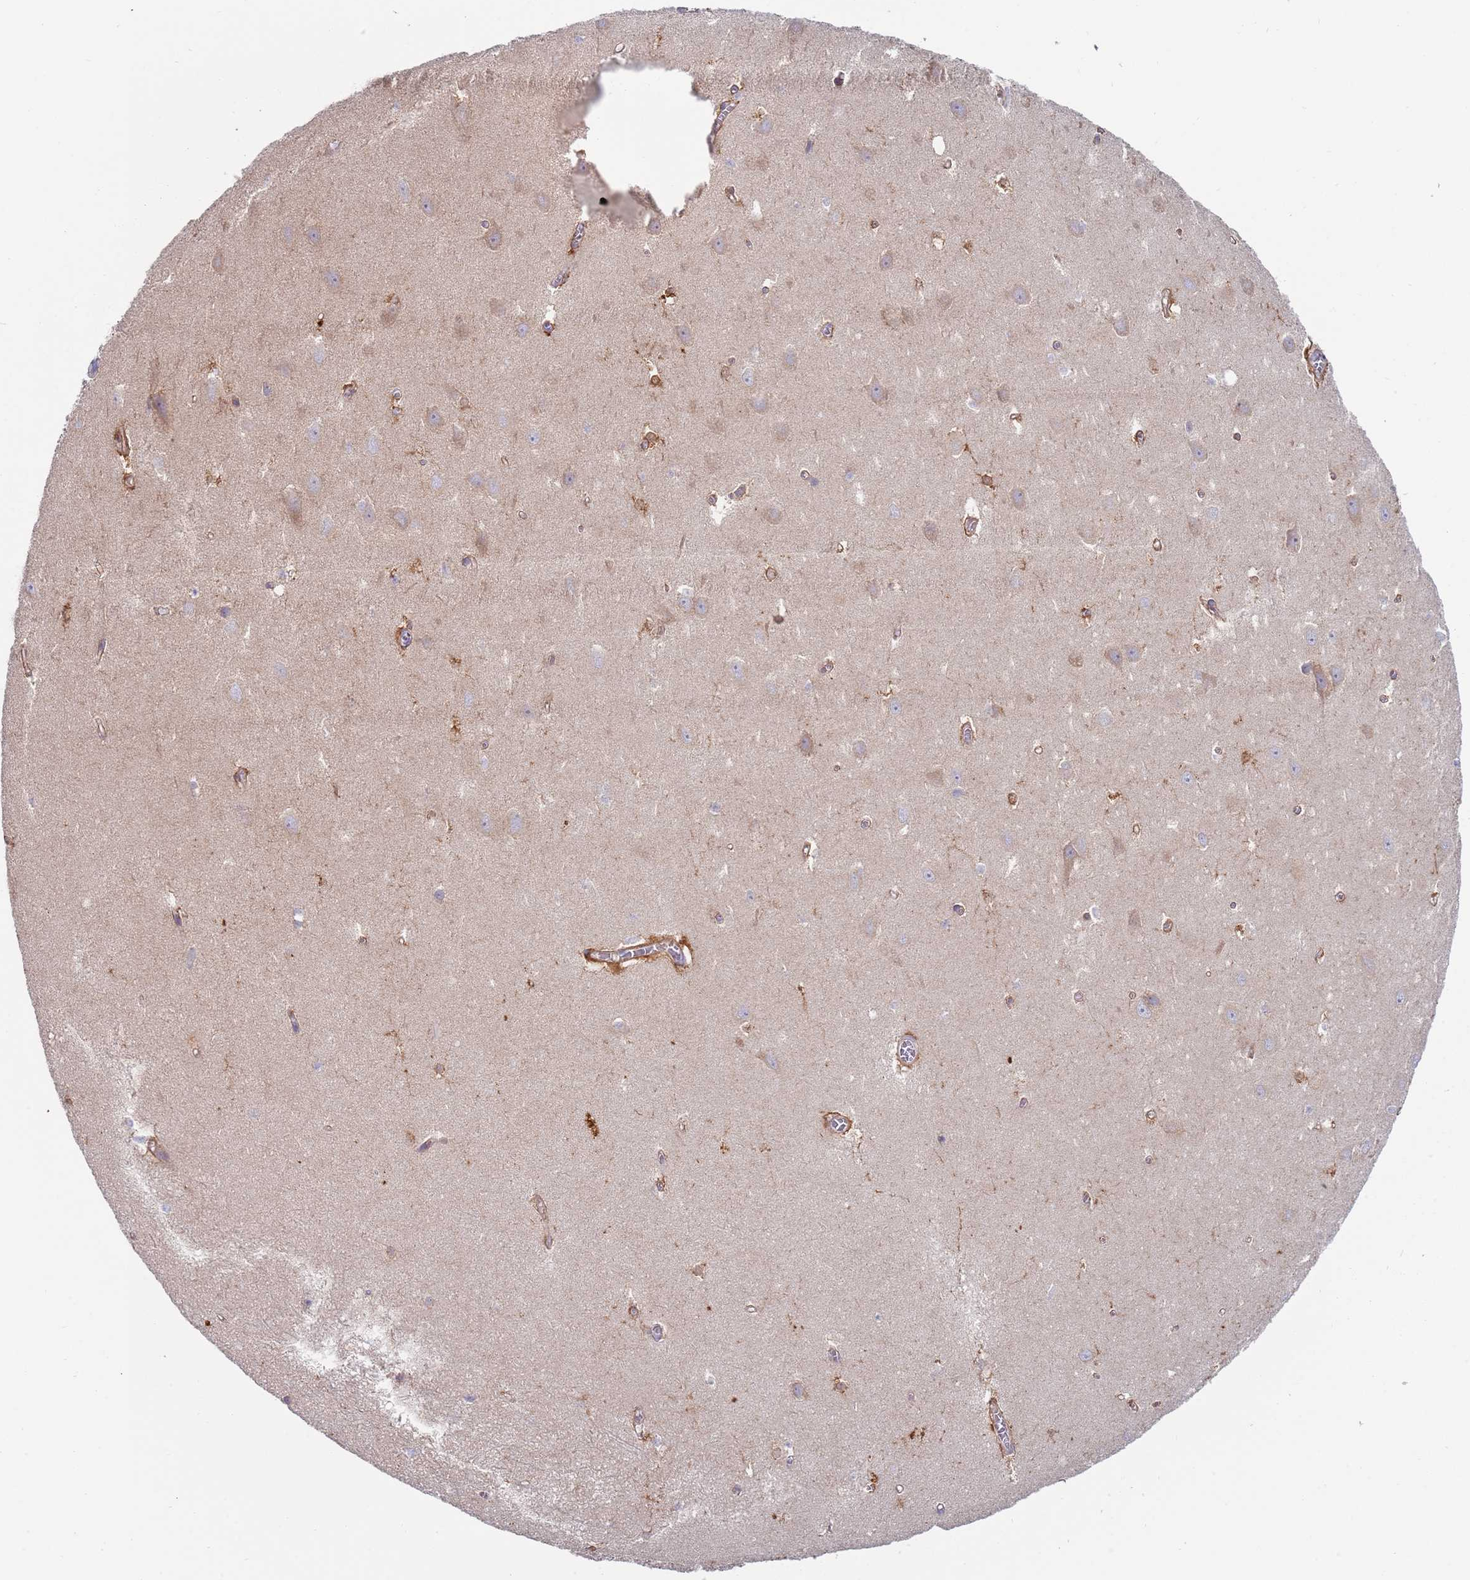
{"staining": {"intensity": "negative", "quantity": "none", "location": "none"}, "tissue": "hippocampus", "cell_type": "Glial cells", "image_type": "normal", "snomed": [{"axis": "morphology", "description": "Normal tissue, NOS"}, {"axis": "topography", "description": "Hippocampus"}], "caption": "This is an IHC image of benign human hippocampus. There is no expression in glial cells.", "gene": "ENSG00000286098", "patient": {"sex": "female", "age": 64}}